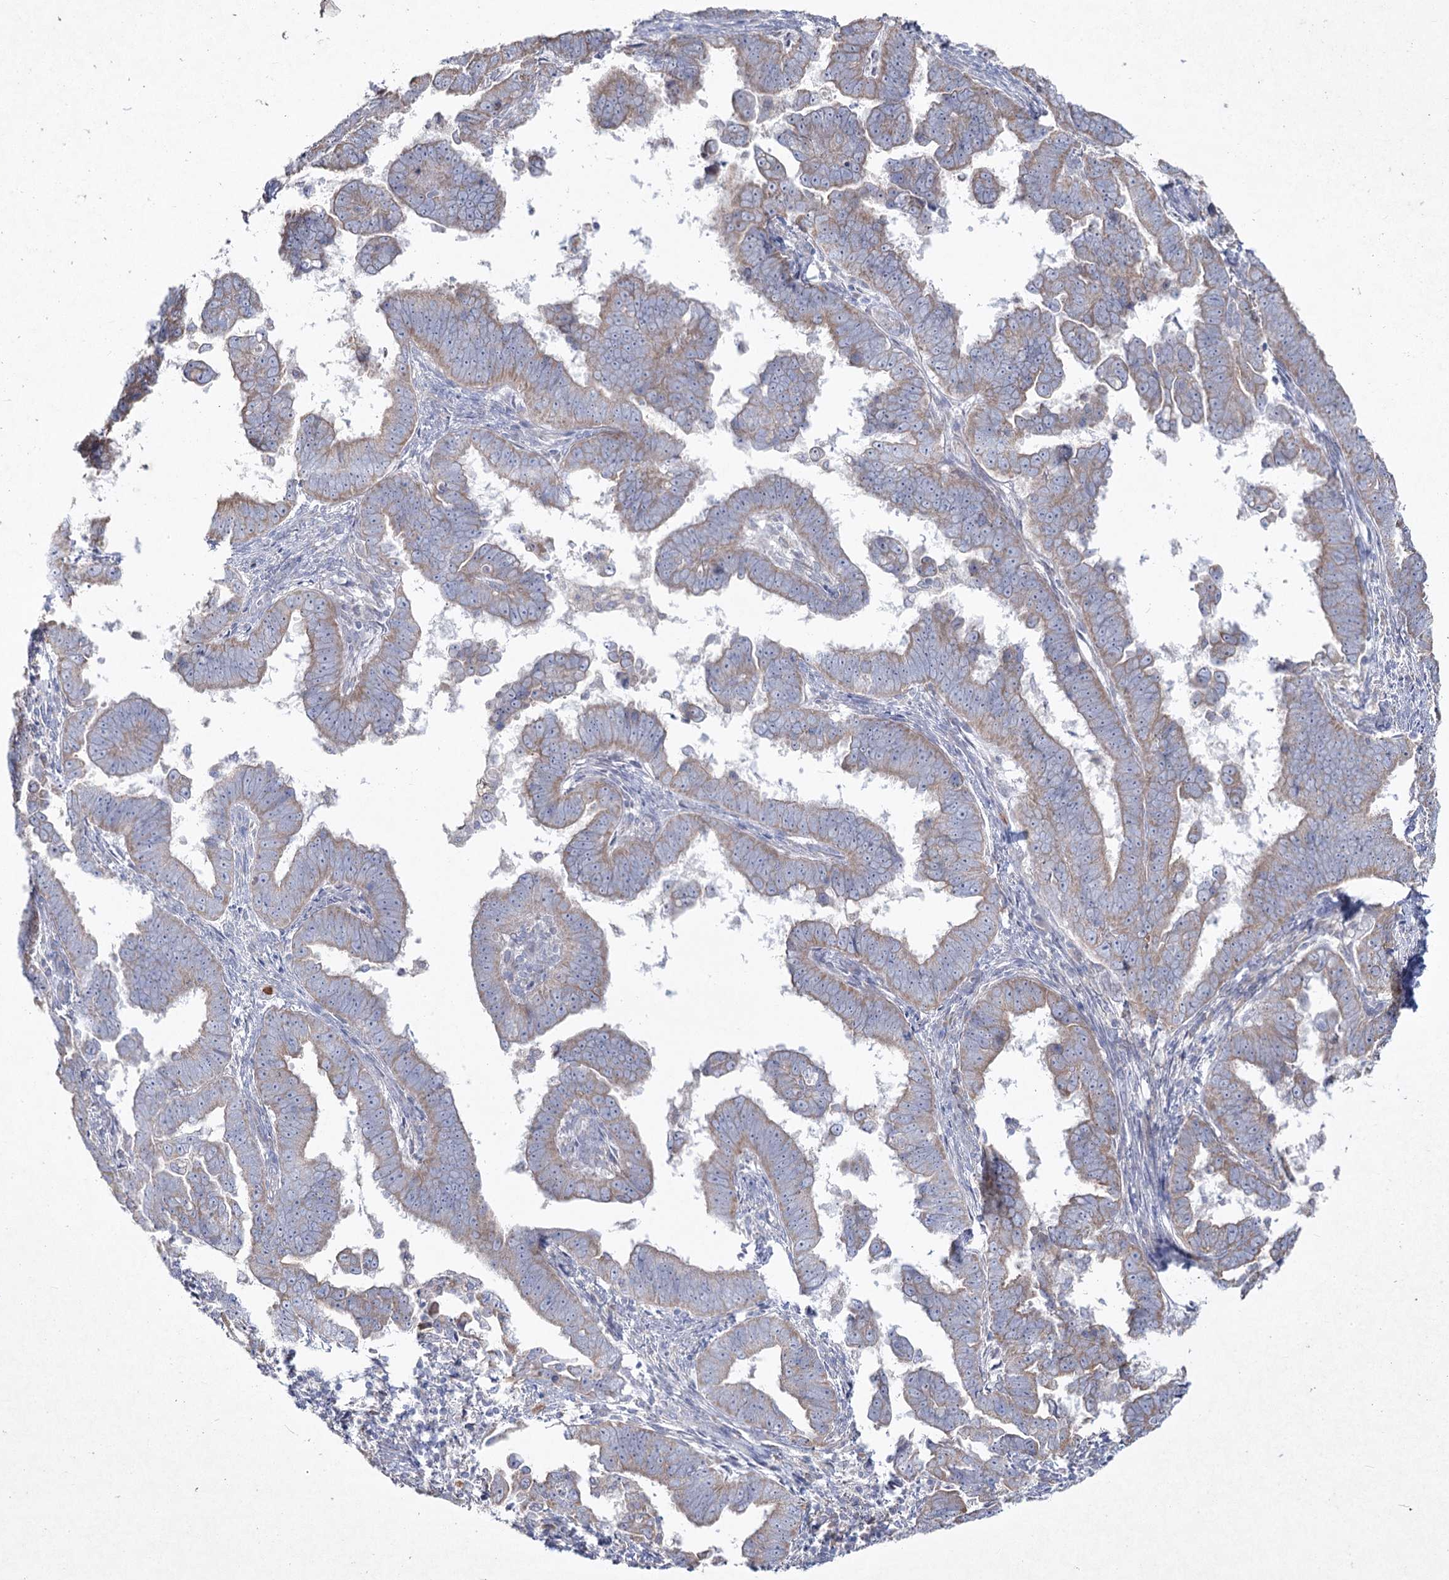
{"staining": {"intensity": "weak", "quantity": "25%-75%", "location": "cytoplasmic/membranous"}, "tissue": "endometrial cancer", "cell_type": "Tumor cells", "image_type": "cancer", "snomed": [{"axis": "morphology", "description": "Adenocarcinoma, NOS"}, {"axis": "topography", "description": "Endometrium"}], "caption": "A micrograph of endometrial cancer (adenocarcinoma) stained for a protein demonstrates weak cytoplasmic/membranous brown staining in tumor cells. The staining is performed using DAB (3,3'-diaminobenzidine) brown chromogen to label protein expression. The nuclei are counter-stained blue using hematoxylin.", "gene": "NIPAL4", "patient": {"sex": "female", "age": 75}}